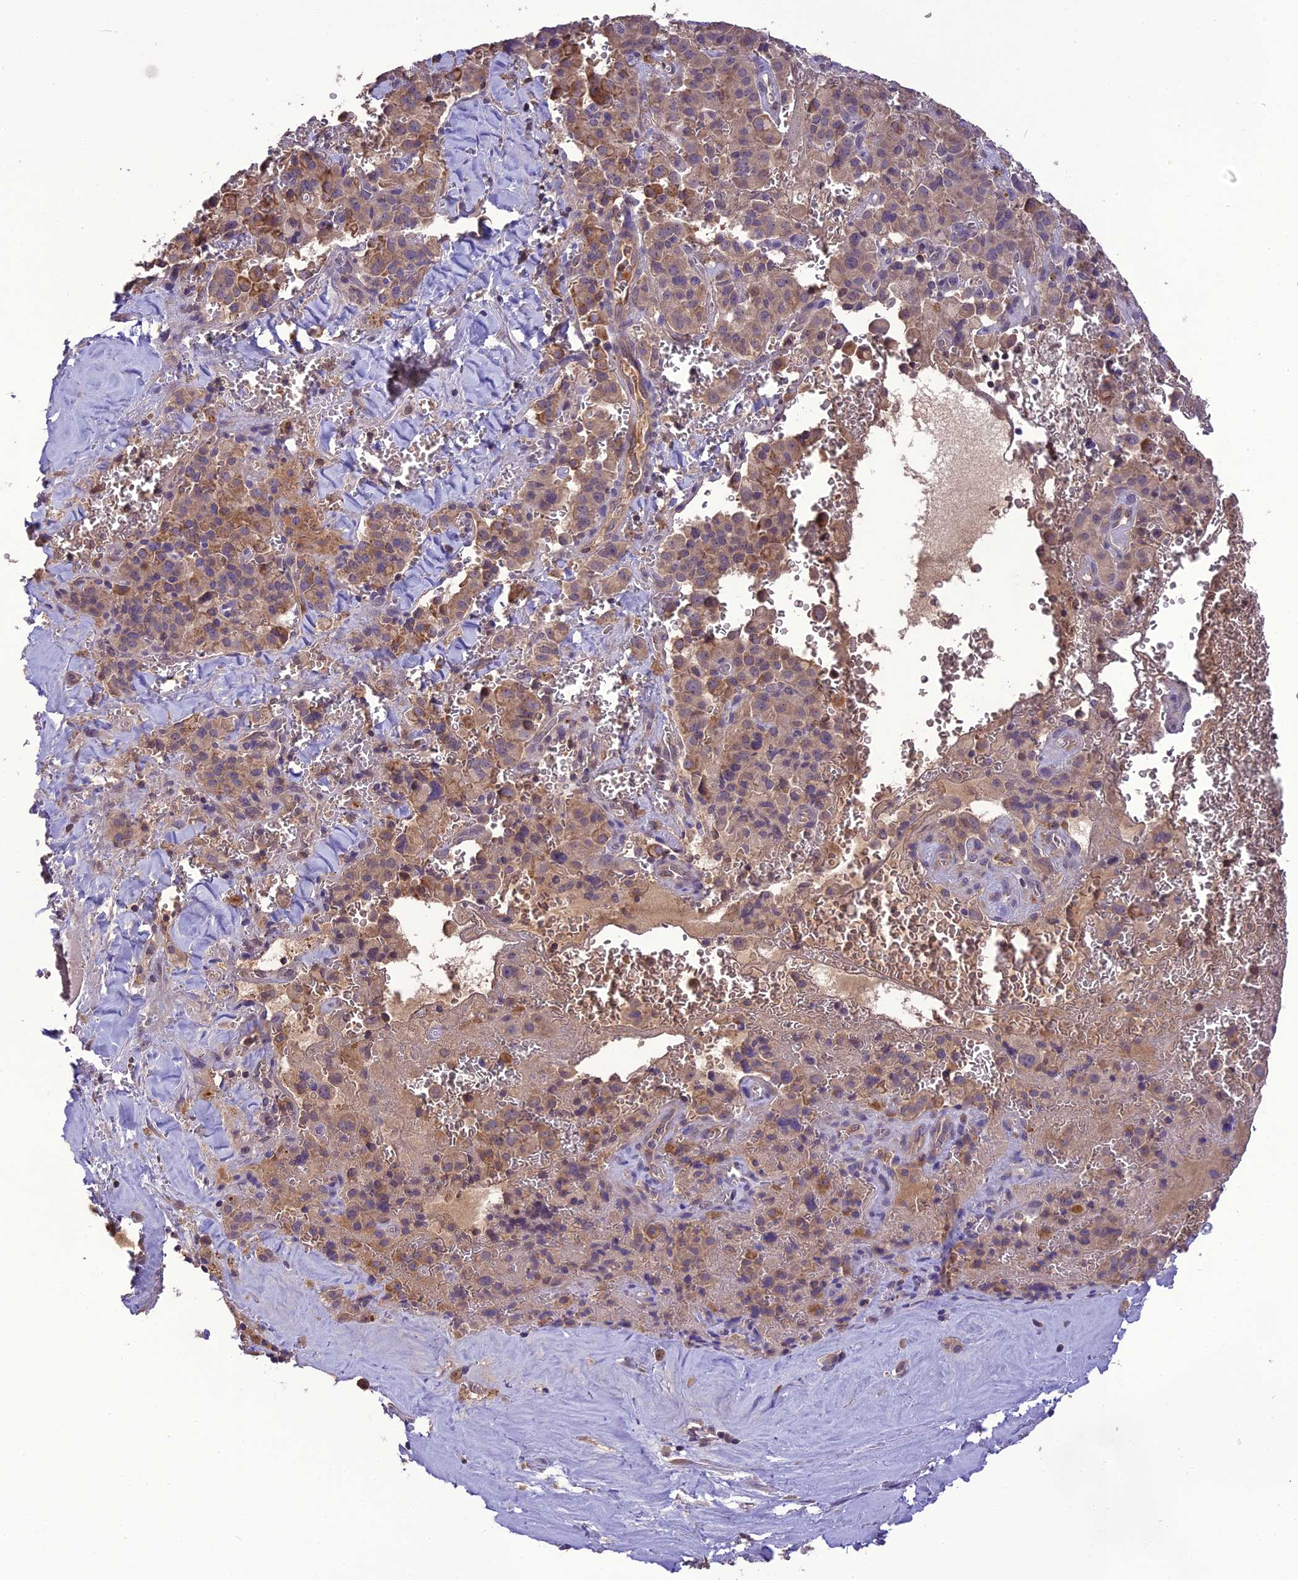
{"staining": {"intensity": "weak", "quantity": "25%-75%", "location": "cytoplasmic/membranous"}, "tissue": "pancreatic cancer", "cell_type": "Tumor cells", "image_type": "cancer", "snomed": [{"axis": "morphology", "description": "Adenocarcinoma, NOS"}, {"axis": "topography", "description": "Pancreas"}], "caption": "Protein staining of adenocarcinoma (pancreatic) tissue reveals weak cytoplasmic/membranous staining in about 25%-75% of tumor cells.", "gene": "NUDT8", "patient": {"sex": "male", "age": 65}}